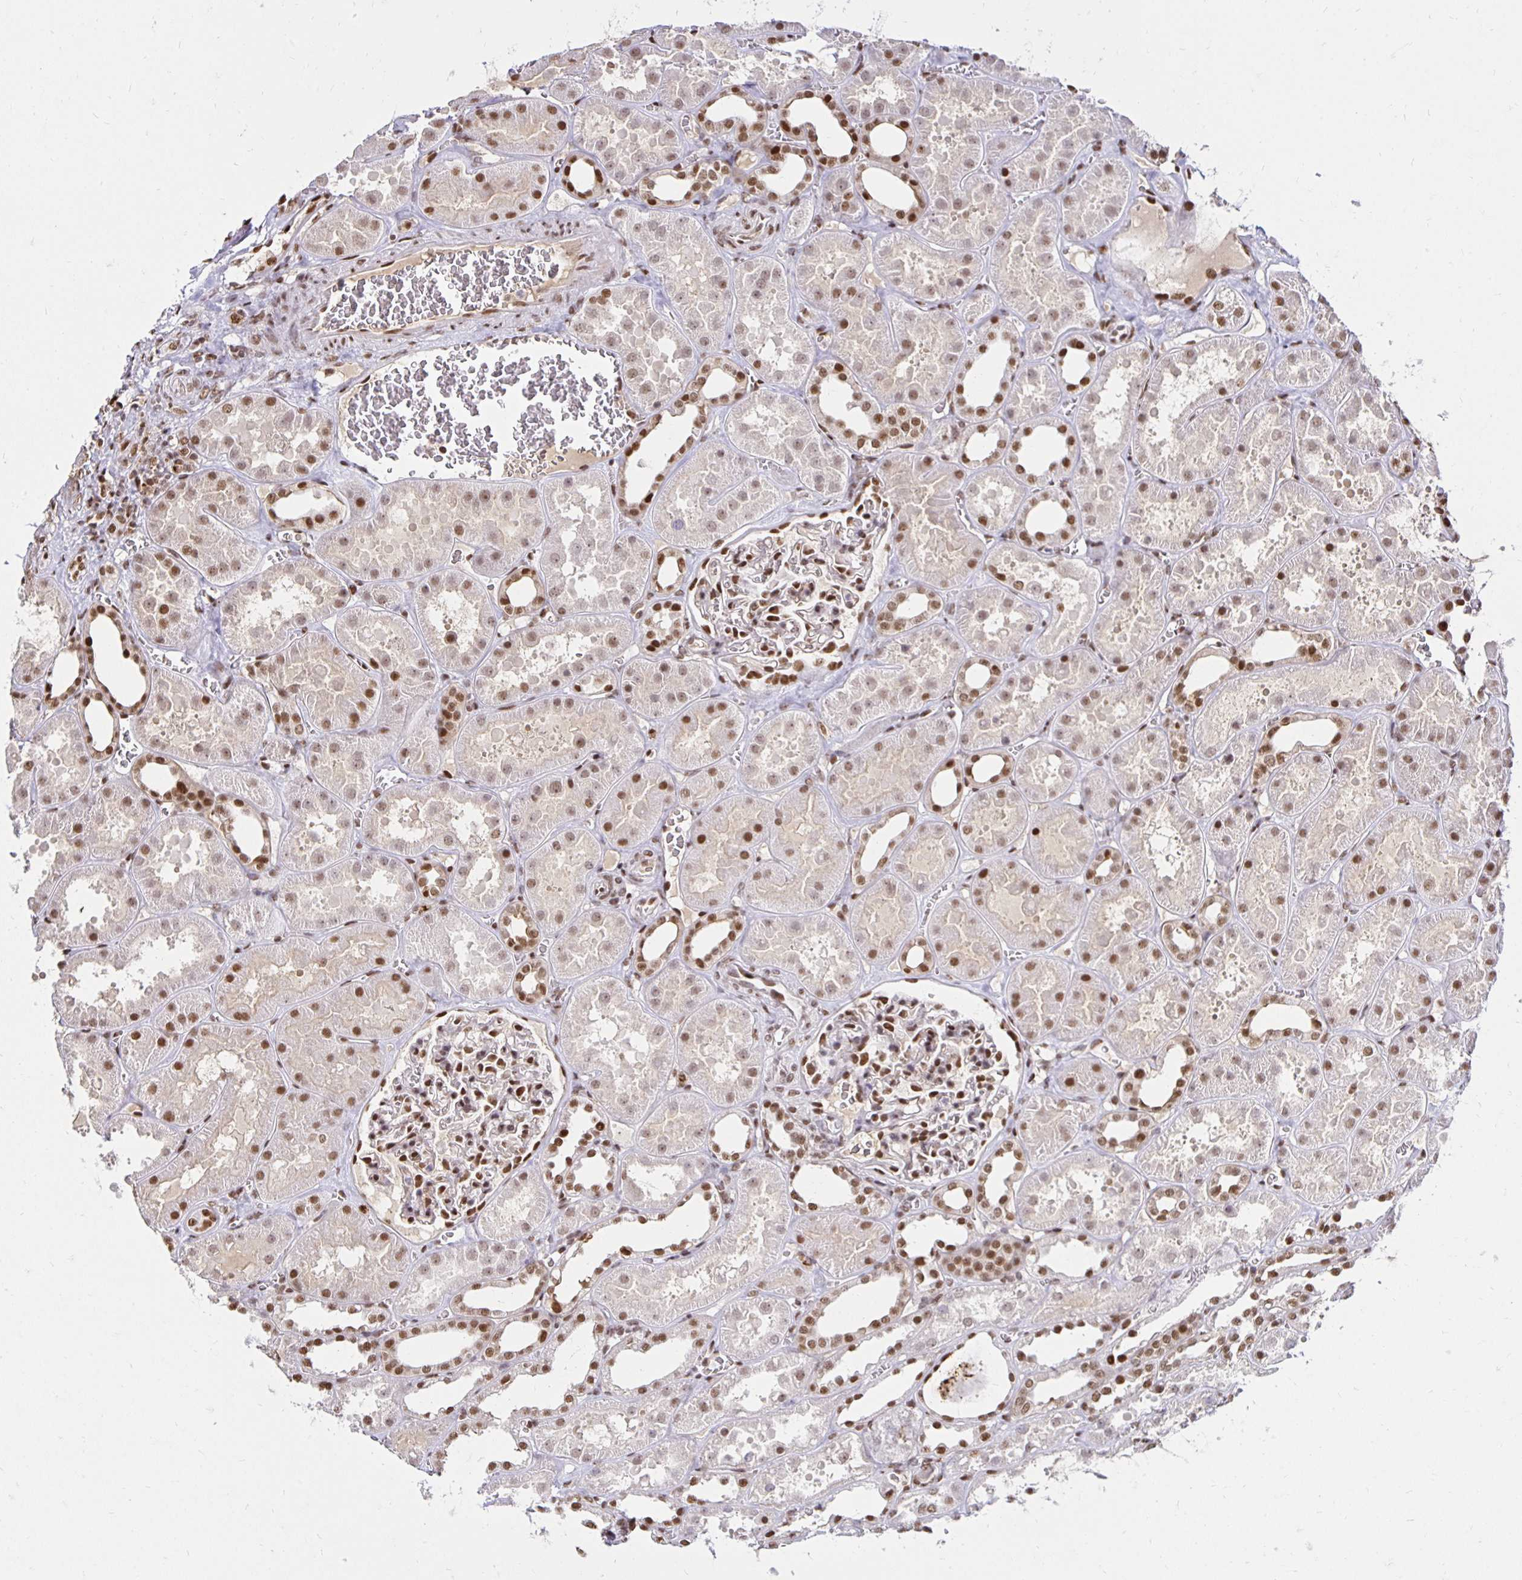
{"staining": {"intensity": "strong", "quantity": ">75%", "location": "nuclear"}, "tissue": "kidney", "cell_type": "Cells in glomeruli", "image_type": "normal", "snomed": [{"axis": "morphology", "description": "Normal tissue, NOS"}, {"axis": "topography", "description": "Kidney"}], "caption": "Cells in glomeruli exhibit high levels of strong nuclear expression in about >75% of cells in unremarkable kidney.", "gene": "ZNF579", "patient": {"sex": "female", "age": 41}}